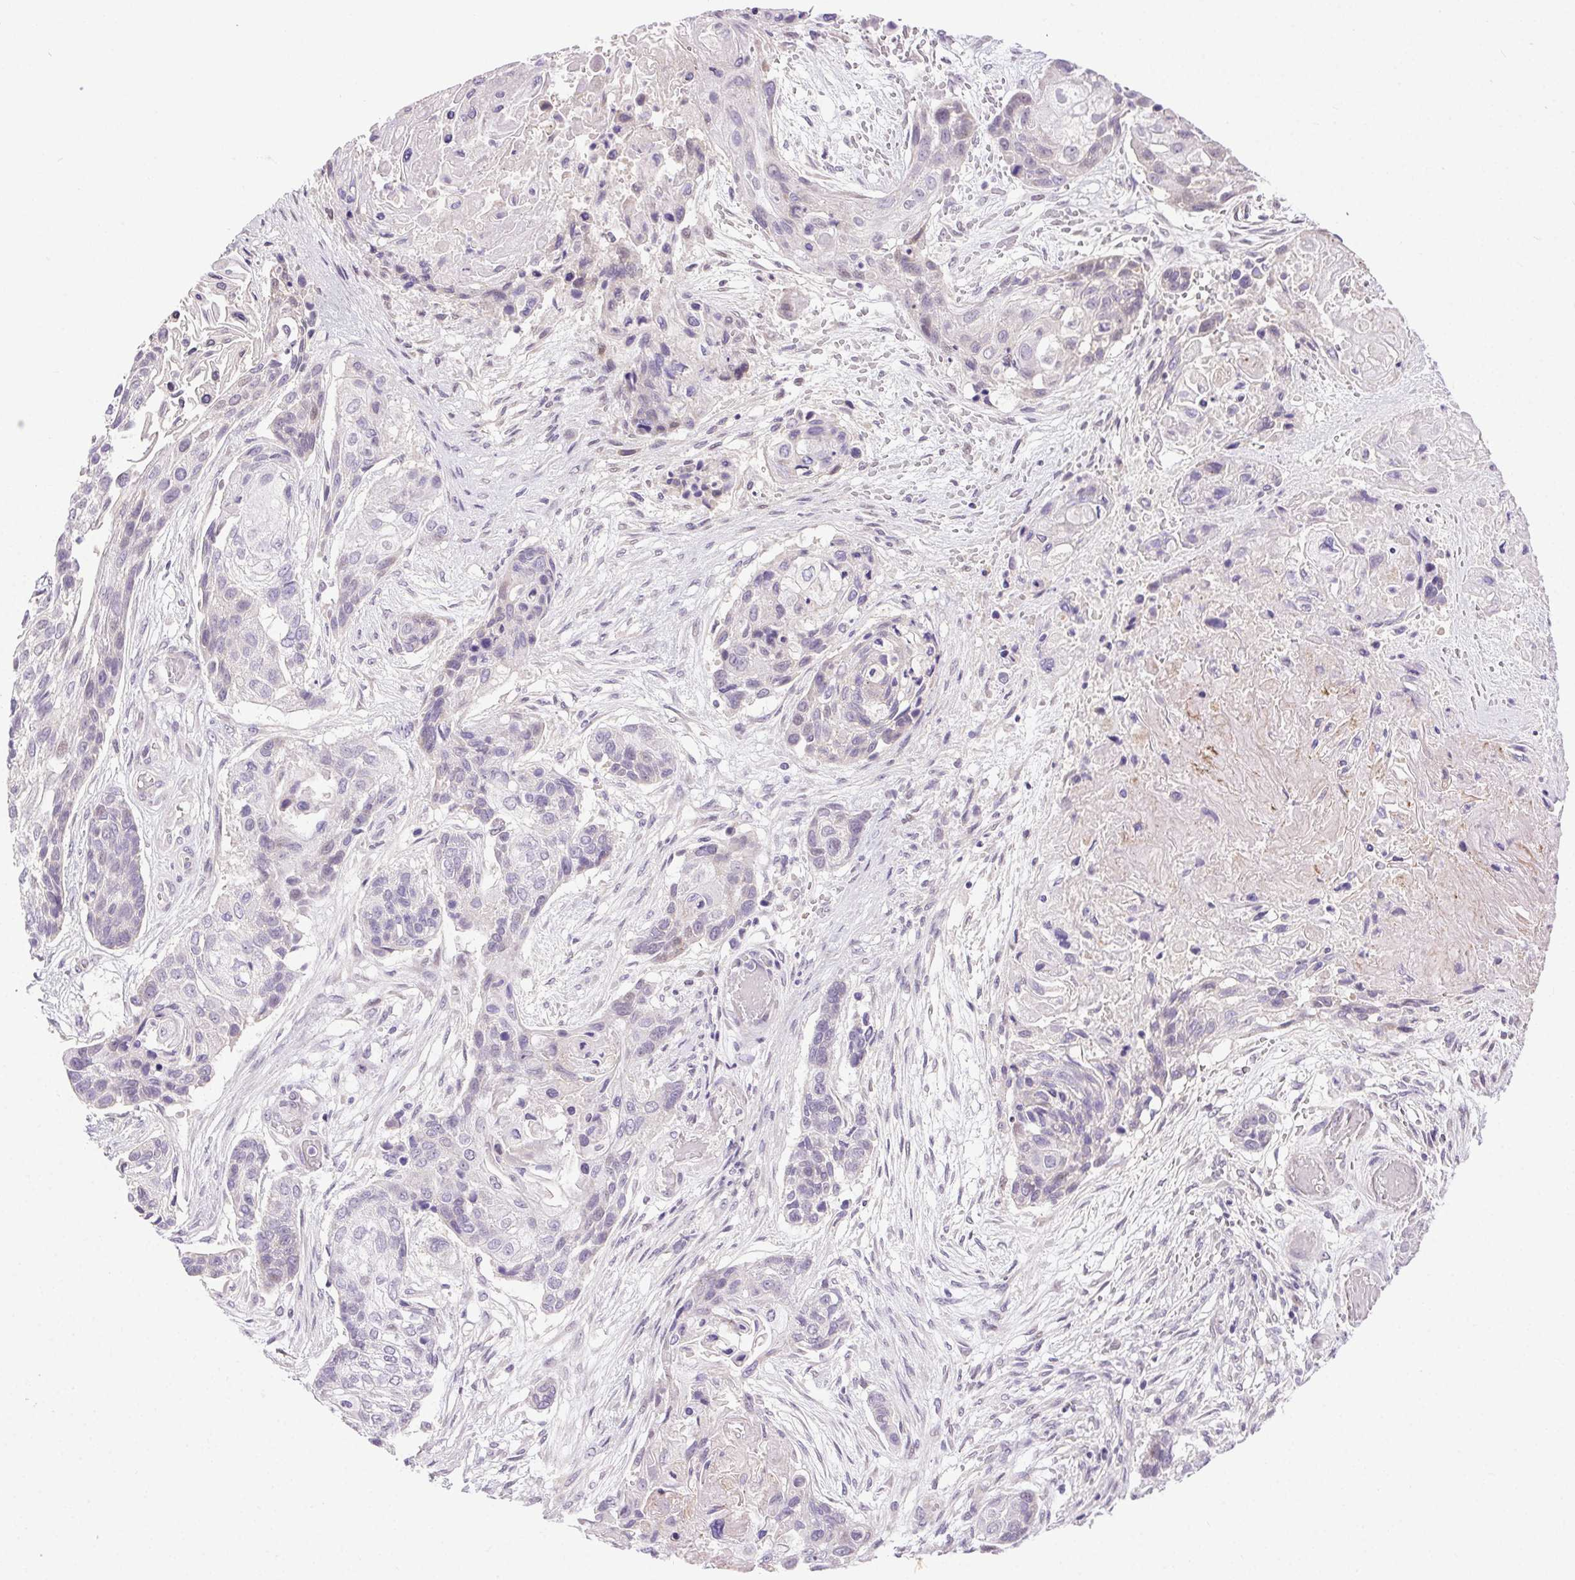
{"staining": {"intensity": "negative", "quantity": "none", "location": "none"}, "tissue": "lung cancer", "cell_type": "Tumor cells", "image_type": "cancer", "snomed": [{"axis": "morphology", "description": "Squamous cell carcinoma, NOS"}, {"axis": "topography", "description": "Lung"}], "caption": "This is a photomicrograph of immunohistochemistry (IHC) staining of squamous cell carcinoma (lung), which shows no positivity in tumor cells.", "gene": "SYT11", "patient": {"sex": "male", "age": 69}}